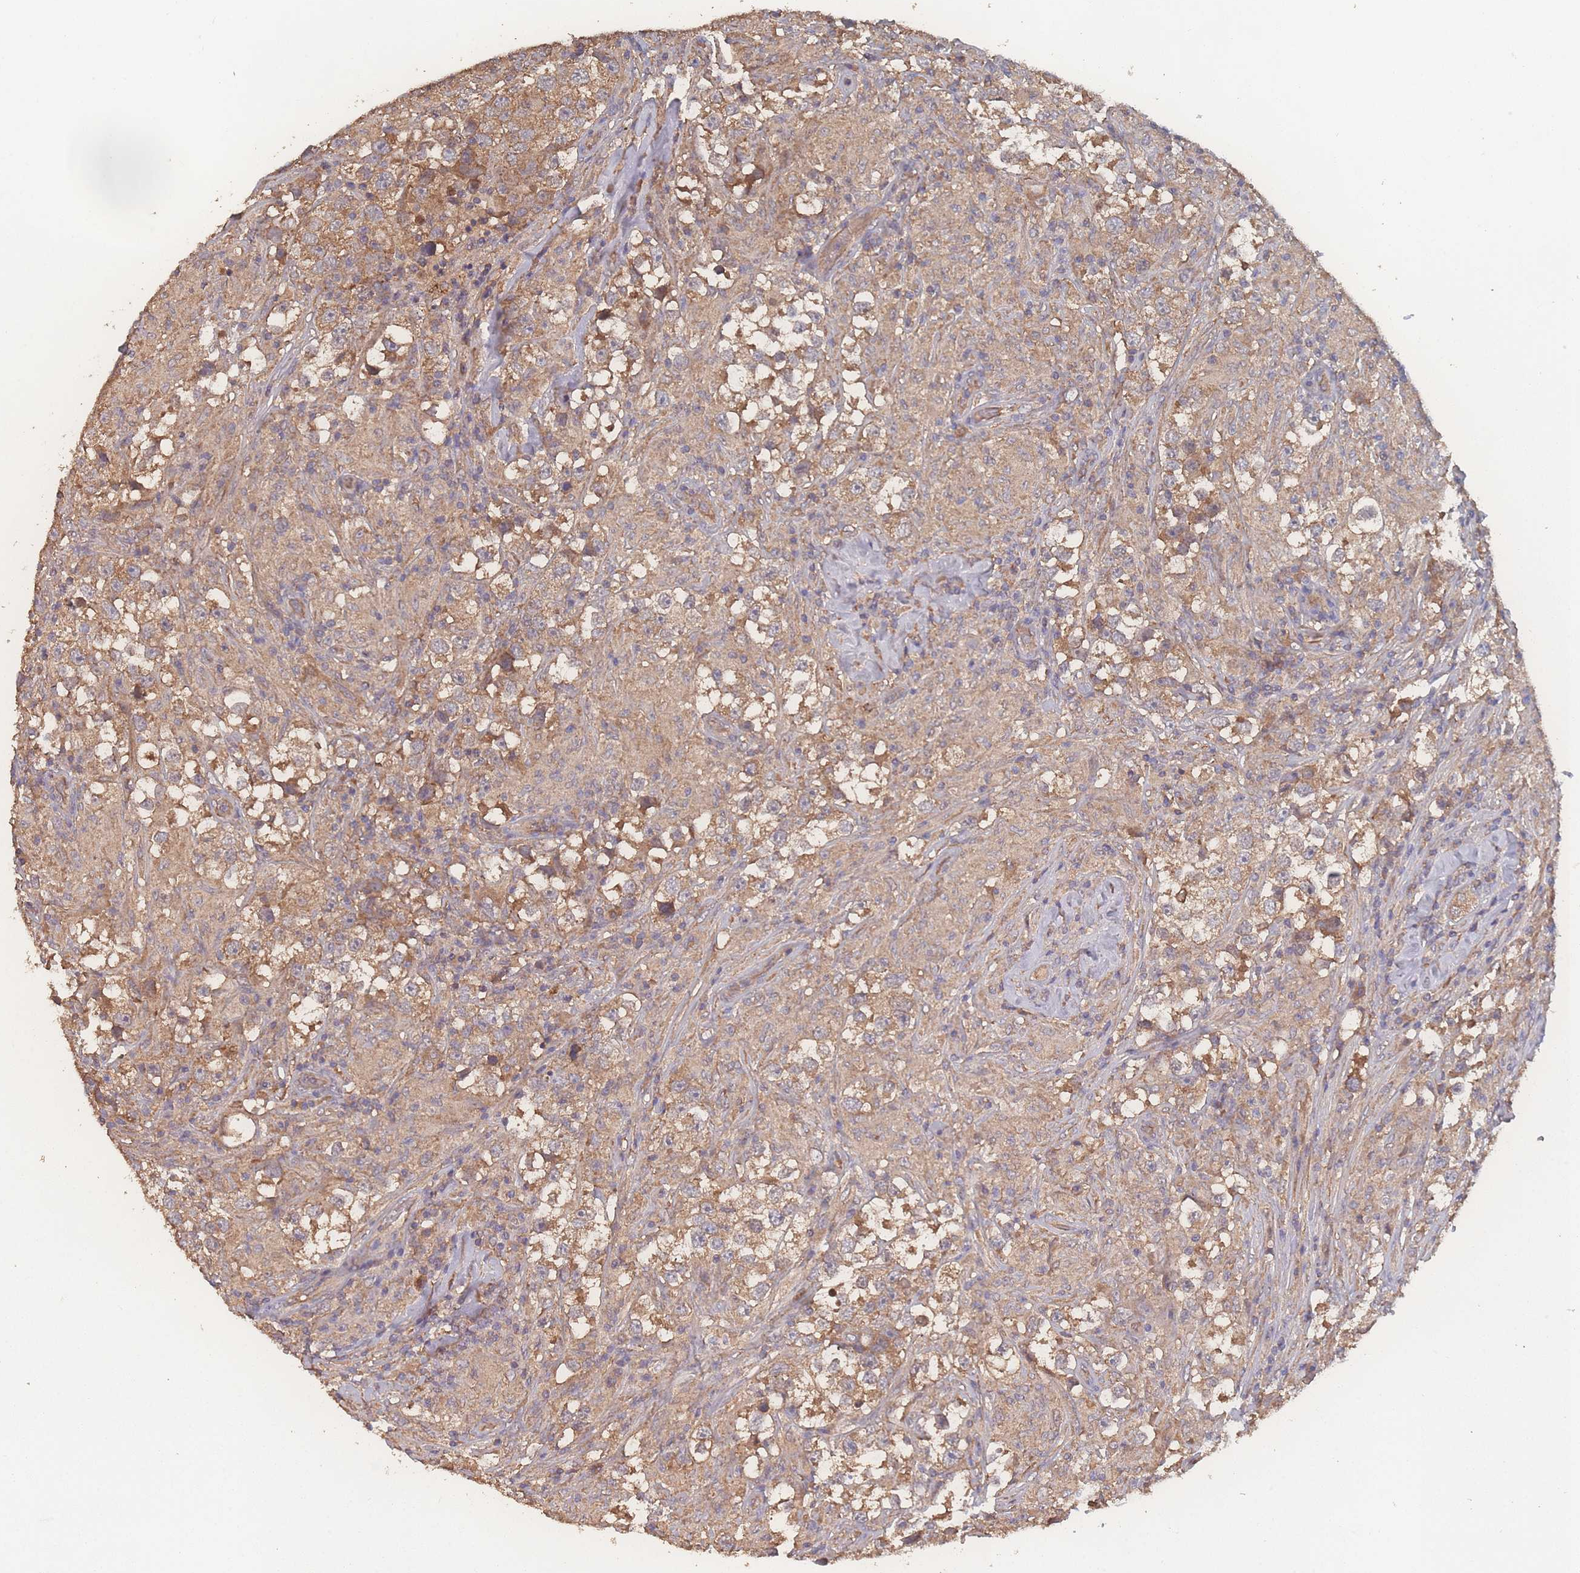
{"staining": {"intensity": "moderate", "quantity": ">75%", "location": "cytoplasmic/membranous"}, "tissue": "testis cancer", "cell_type": "Tumor cells", "image_type": "cancer", "snomed": [{"axis": "morphology", "description": "Seminoma, NOS"}, {"axis": "topography", "description": "Testis"}], "caption": "DAB (3,3'-diaminobenzidine) immunohistochemical staining of testis cancer exhibits moderate cytoplasmic/membranous protein positivity in about >75% of tumor cells.", "gene": "ATXN10", "patient": {"sex": "male", "age": 46}}